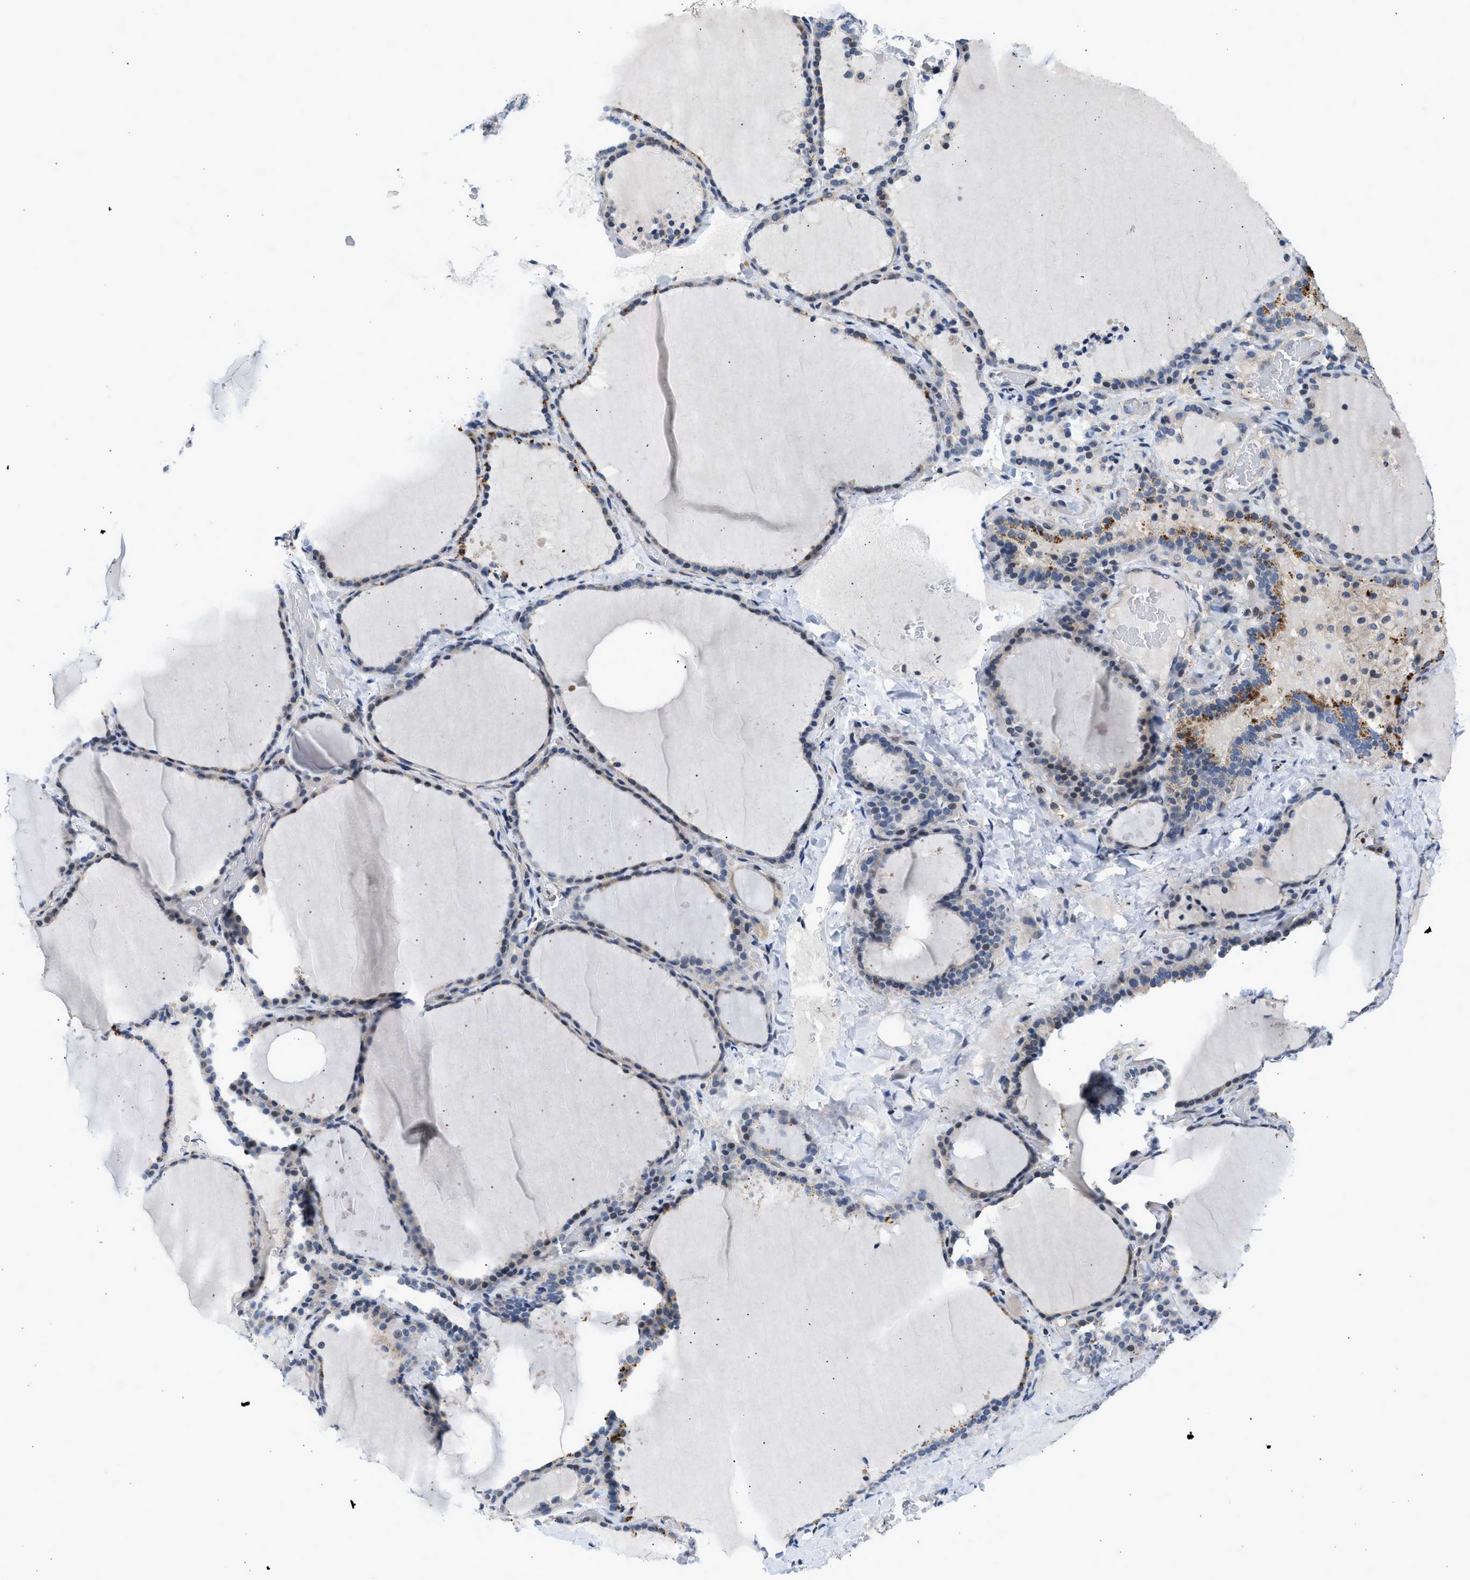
{"staining": {"intensity": "moderate", "quantity": "<25%", "location": "cytoplasmic/membranous"}, "tissue": "thyroid gland", "cell_type": "Glandular cells", "image_type": "normal", "snomed": [{"axis": "morphology", "description": "Normal tissue, NOS"}, {"axis": "topography", "description": "Thyroid gland"}], "caption": "A low amount of moderate cytoplasmic/membranous positivity is seen in approximately <25% of glandular cells in normal thyroid gland. (DAB (3,3'-diaminobenzidine) IHC, brown staining for protein, blue staining for nuclei).", "gene": "OLIG3", "patient": {"sex": "female", "age": 28}}